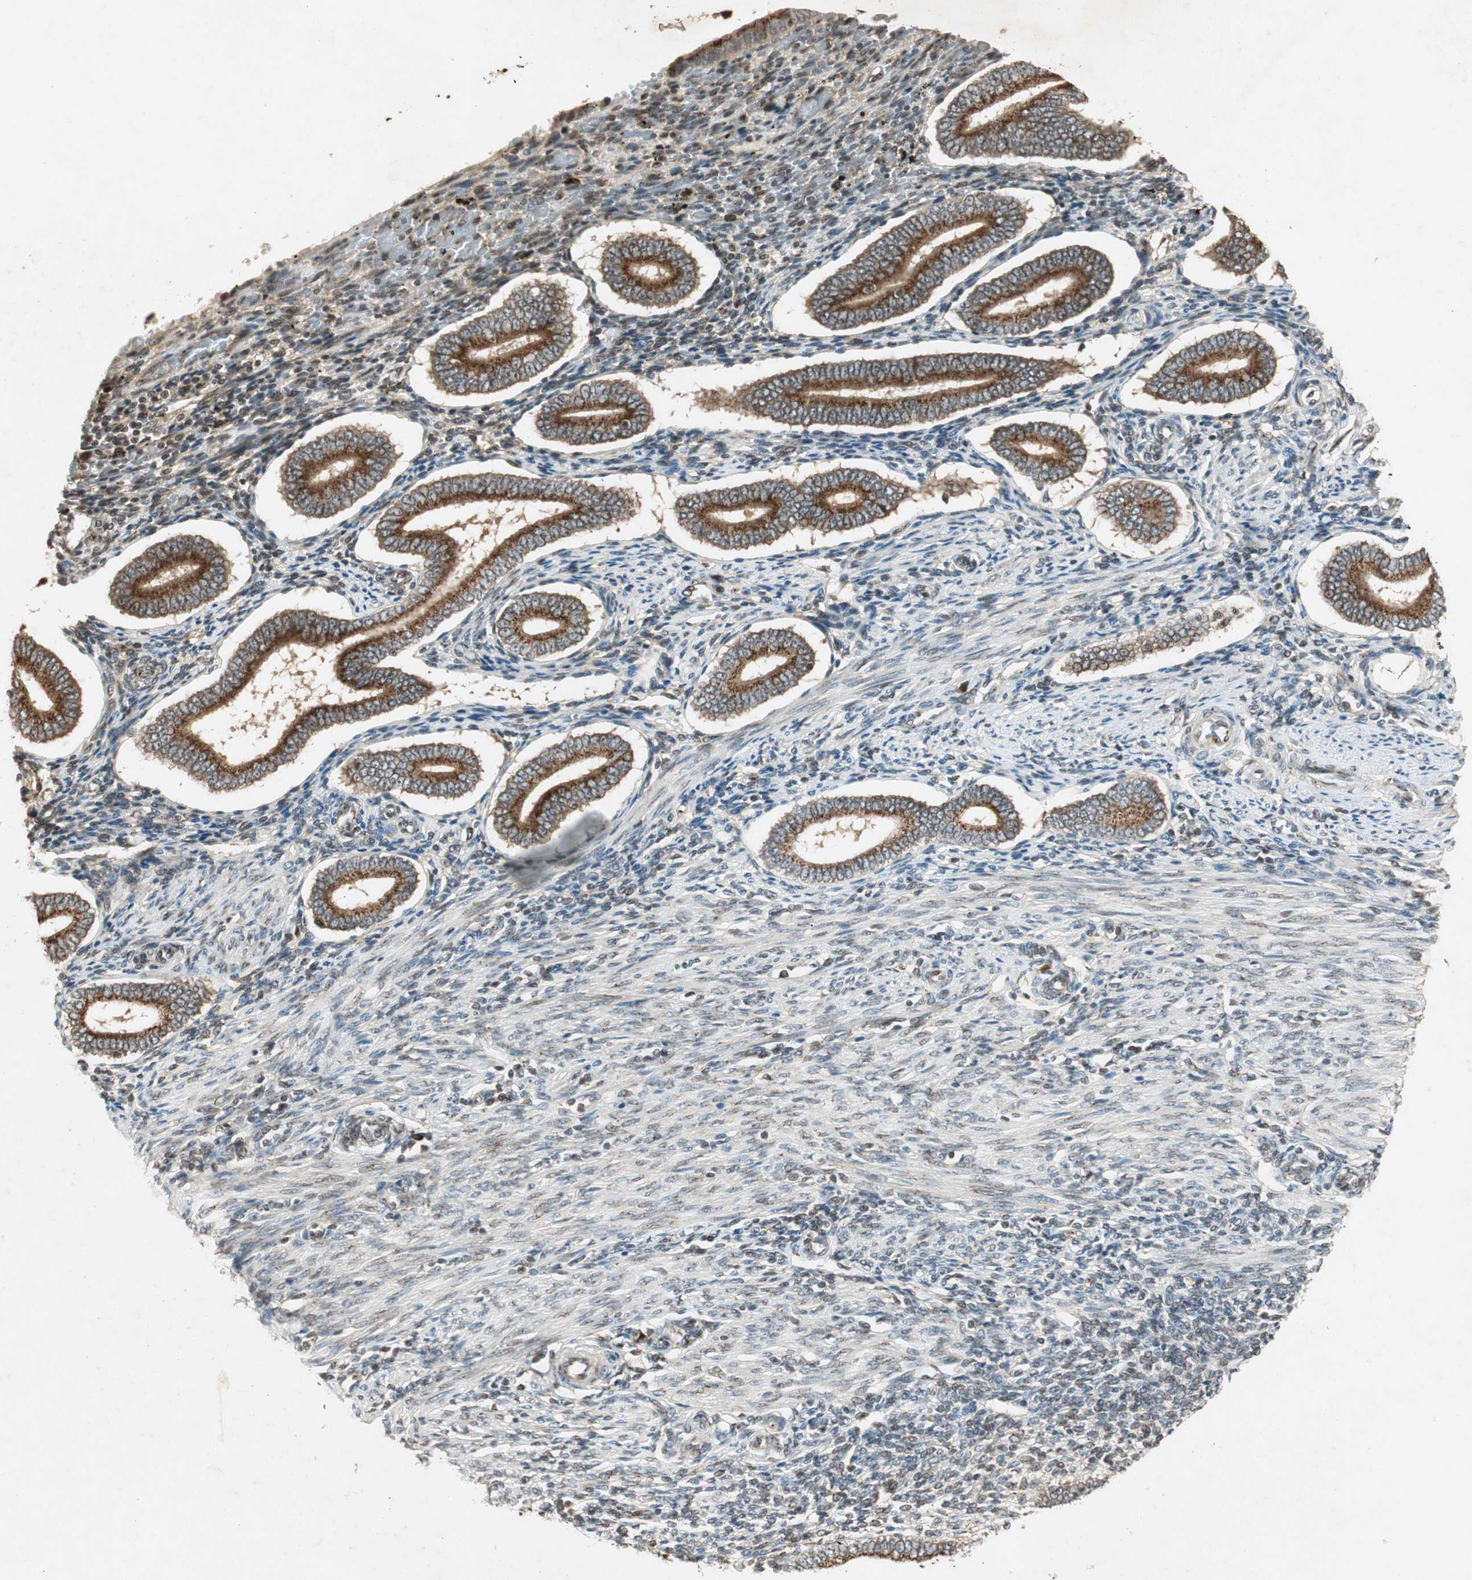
{"staining": {"intensity": "negative", "quantity": "none", "location": "none"}, "tissue": "endometrium", "cell_type": "Cells in endometrial stroma", "image_type": "normal", "snomed": [{"axis": "morphology", "description": "Normal tissue, NOS"}, {"axis": "topography", "description": "Endometrium"}], "caption": "This is a photomicrograph of immunohistochemistry staining of unremarkable endometrium, which shows no staining in cells in endometrial stroma.", "gene": "NEO1", "patient": {"sex": "female", "age": 42}}